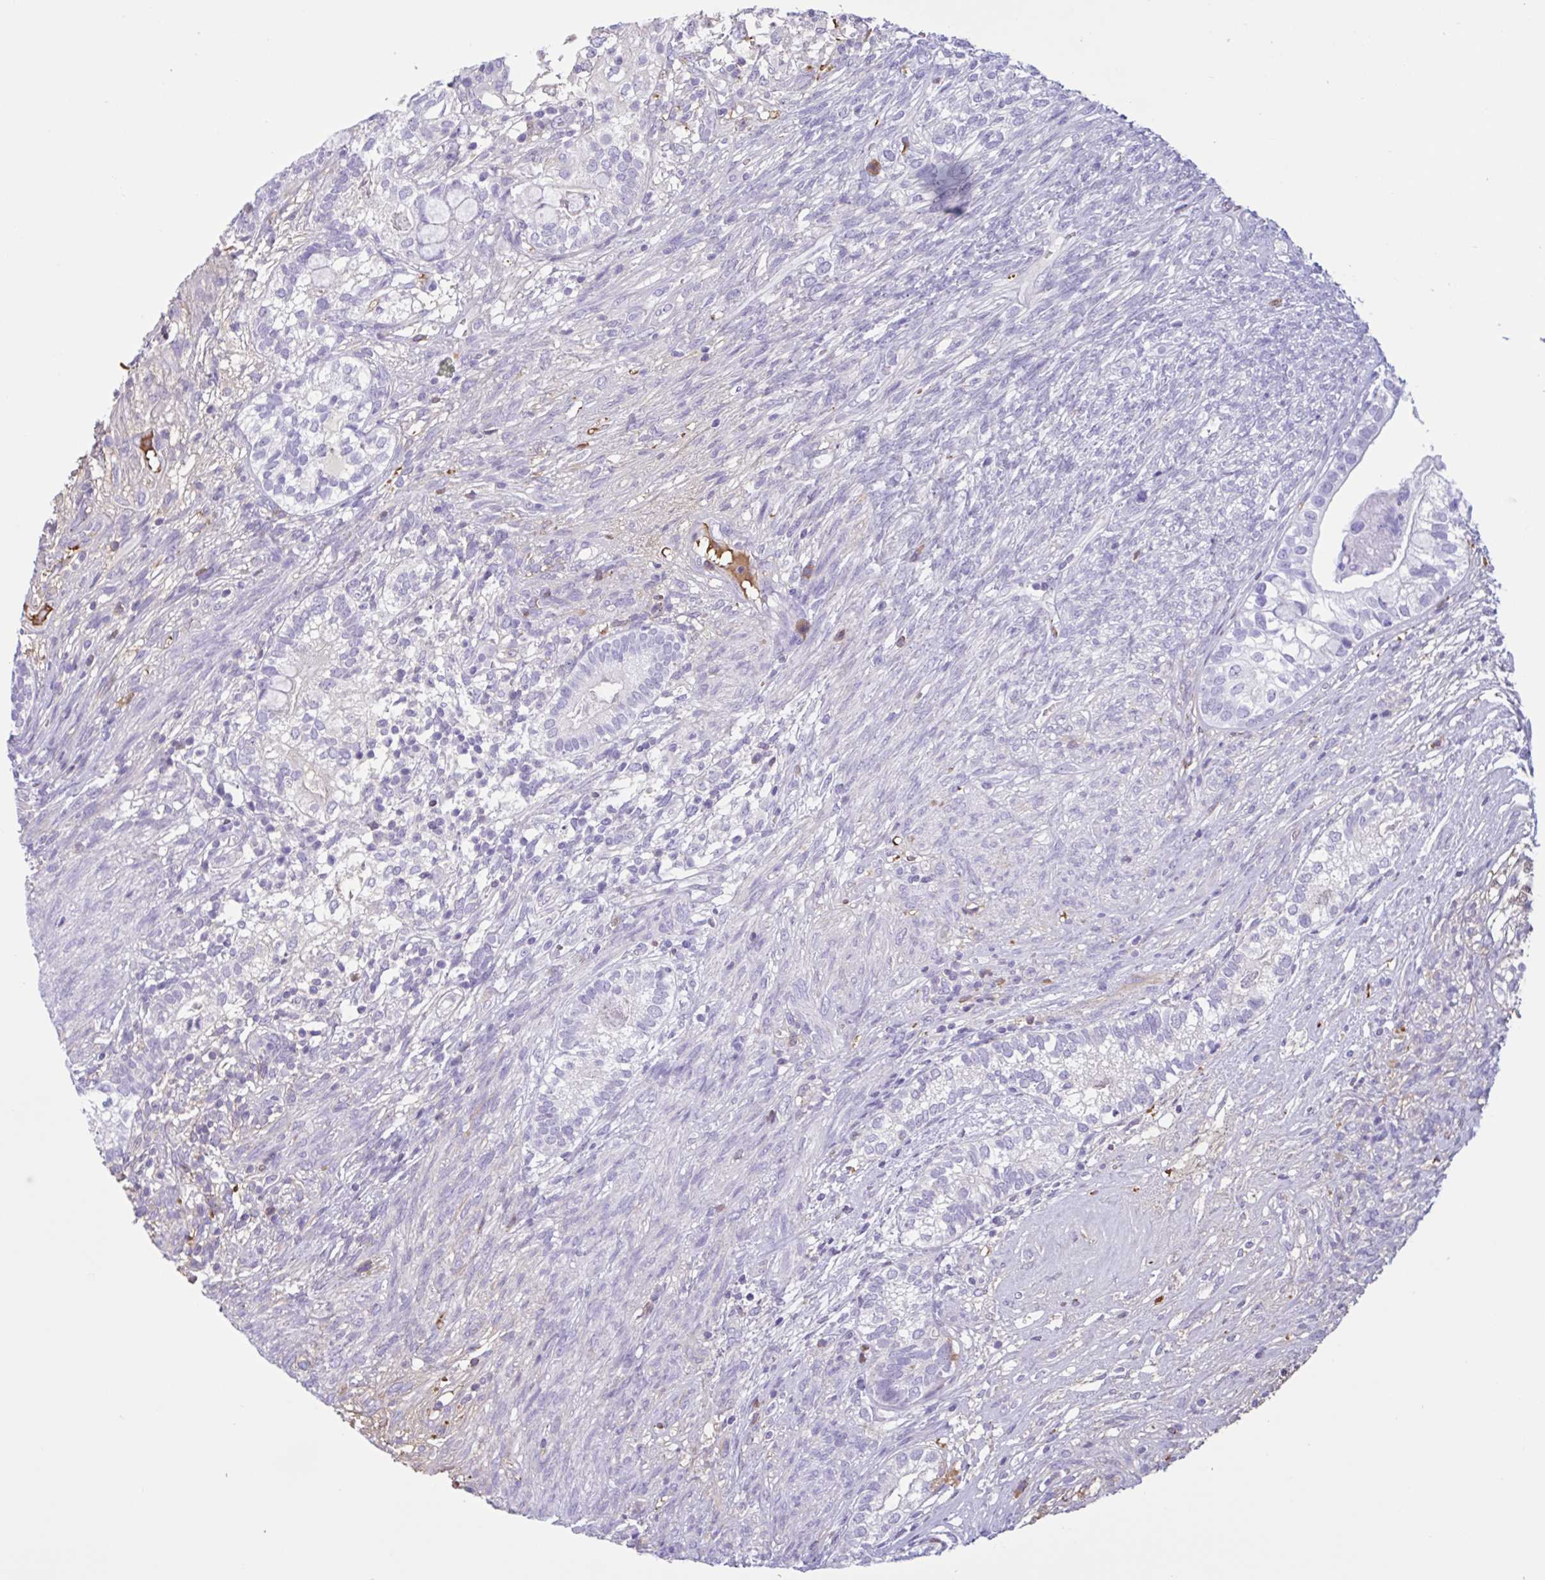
{"staining": {"intensity": "negative", "quantity": "none", "location": "none"}, "tissue": "testis cancer", "cell_type": "Tumor cells", "image_type": "cancer", "snomed": [{"axis": "morphology", "description": "Seminoma, NOS"}, {"axis": "morphology", "description": "Carcinoma, Embryonal, NOS"}, {"axis": "topography", "description": "Testis"}], "caption": "There is no significant positivity in tumor cells of testis seminoma.", "gene": "LARGE2", "patient": {"sex": "male", "age": 41}}